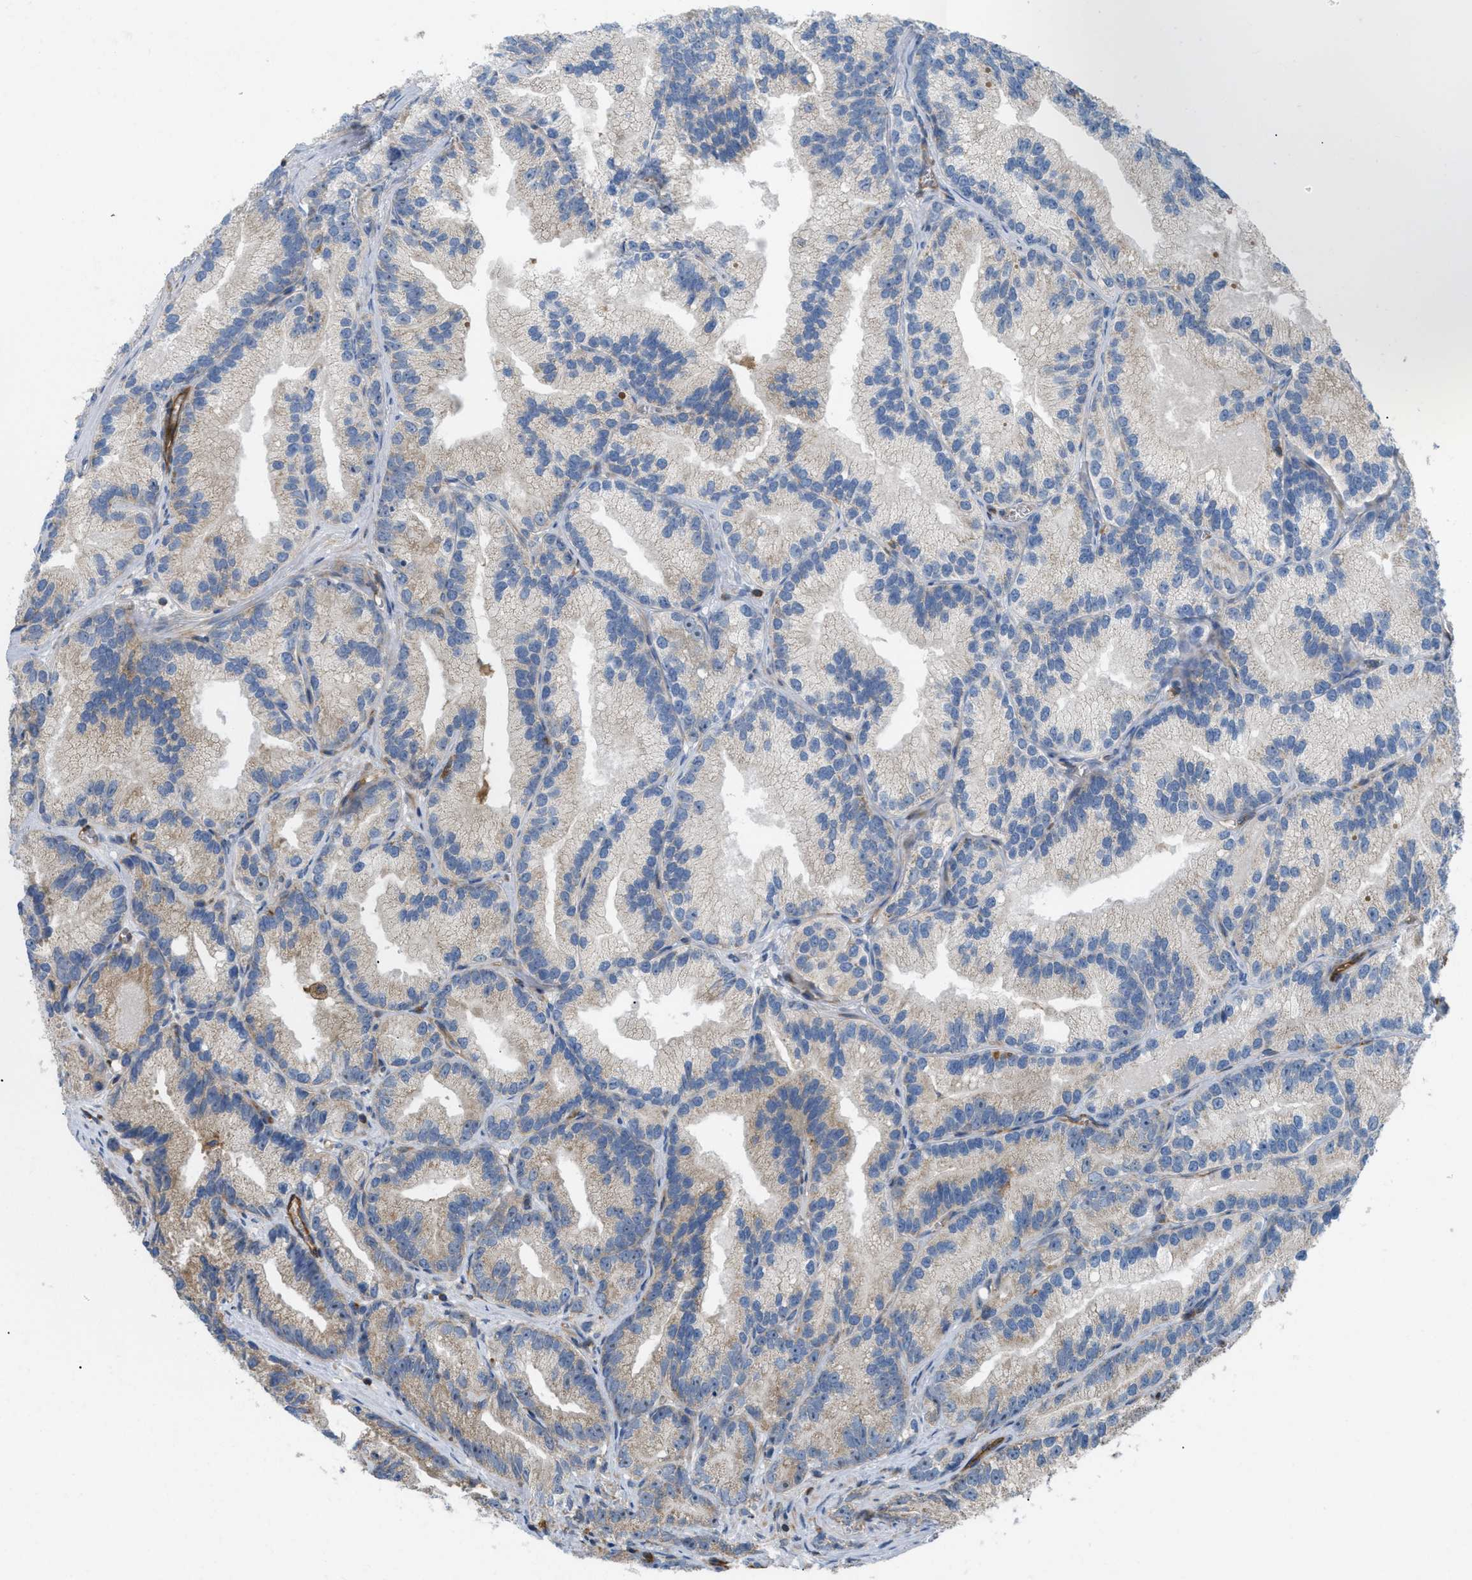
{"staining": {"intensity": "moderate", "quantity": "25%-75%", "location": "cytoplasmic/membranous"}, "tissue": "prostate cancer", "cell_type": "Tumor cells", "image_type": "cancer", "snomed": [{"axis": "morphology", "description": "Adenocarcinoma, Low grade"}, {"axis": "topography", "description": "Prostate"}], "caption": "Immunohistochemistry (IHC) micrograph of human prostate cancer (low-grade adenocarcinoma) stained for a protein (brown), which exhibits medium levels of moderate cytoplasmic/membranous positivity in about 25%-75% of tumor cells.", "gene": "ATP2A3", "patient": {"sex": "male", "age": 89}}